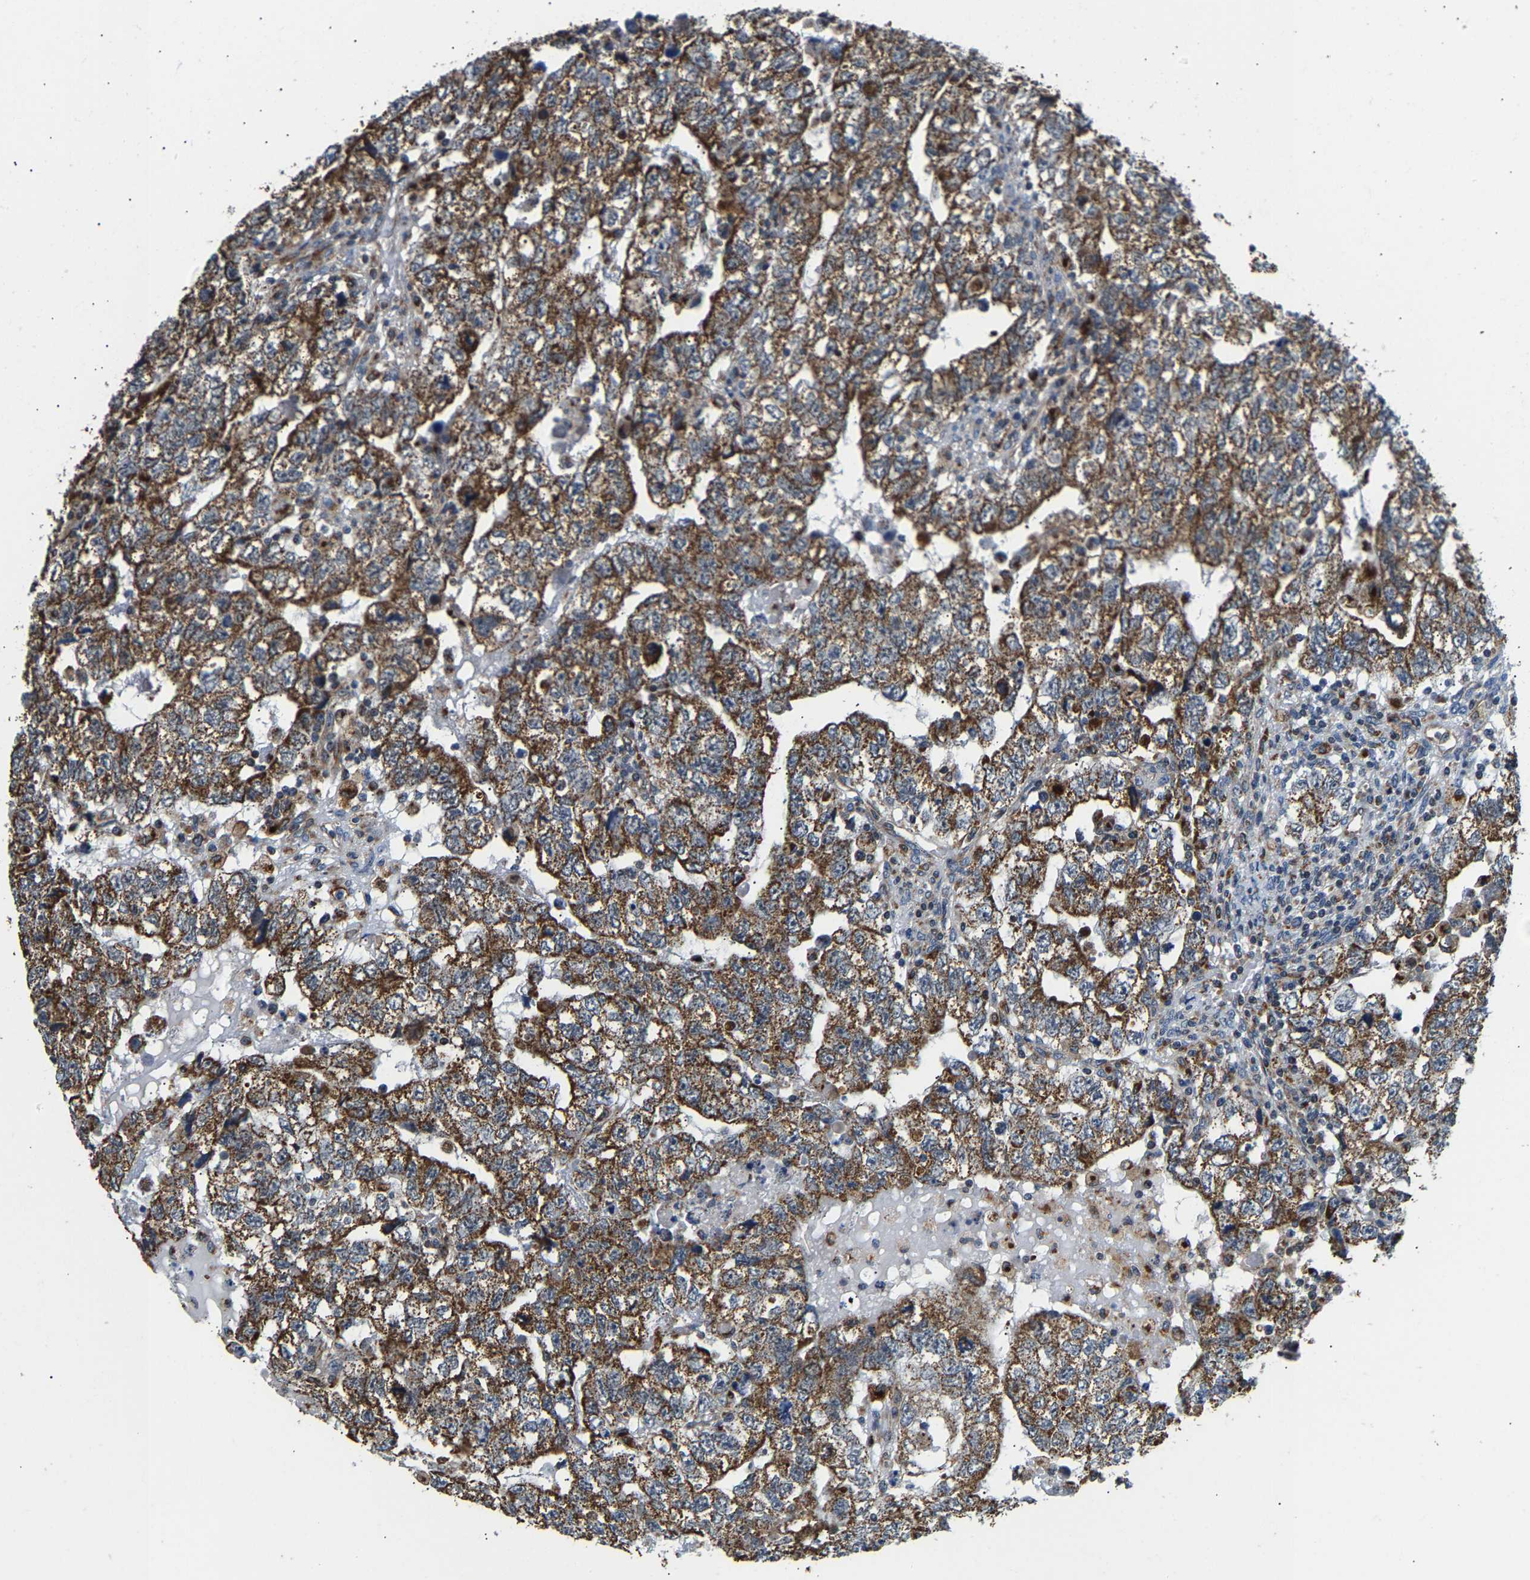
{"staining": {"intensity": "moderate", "quantity": ">75%", "location": "cytoplasmic/membranous"}, "tissue": "testis cancer", "cell_type": "Tumor cells", "image_type": "cancer", "snomed": [{"axis": "morphology", "description": "Carcinoma, Embryonal, NOS"}, {"axis": "topography", "description": "Testis"}], "caption": "IHC (DAB (3,3'-diaminobenzidine)) staining of testis embryonal carcinoma shows moderate cytoplasmic/membranous protein staining in about >75% of tumor cells.", "gene": "GIMAP7", "patient": {"sex": "male", "age": 36}}